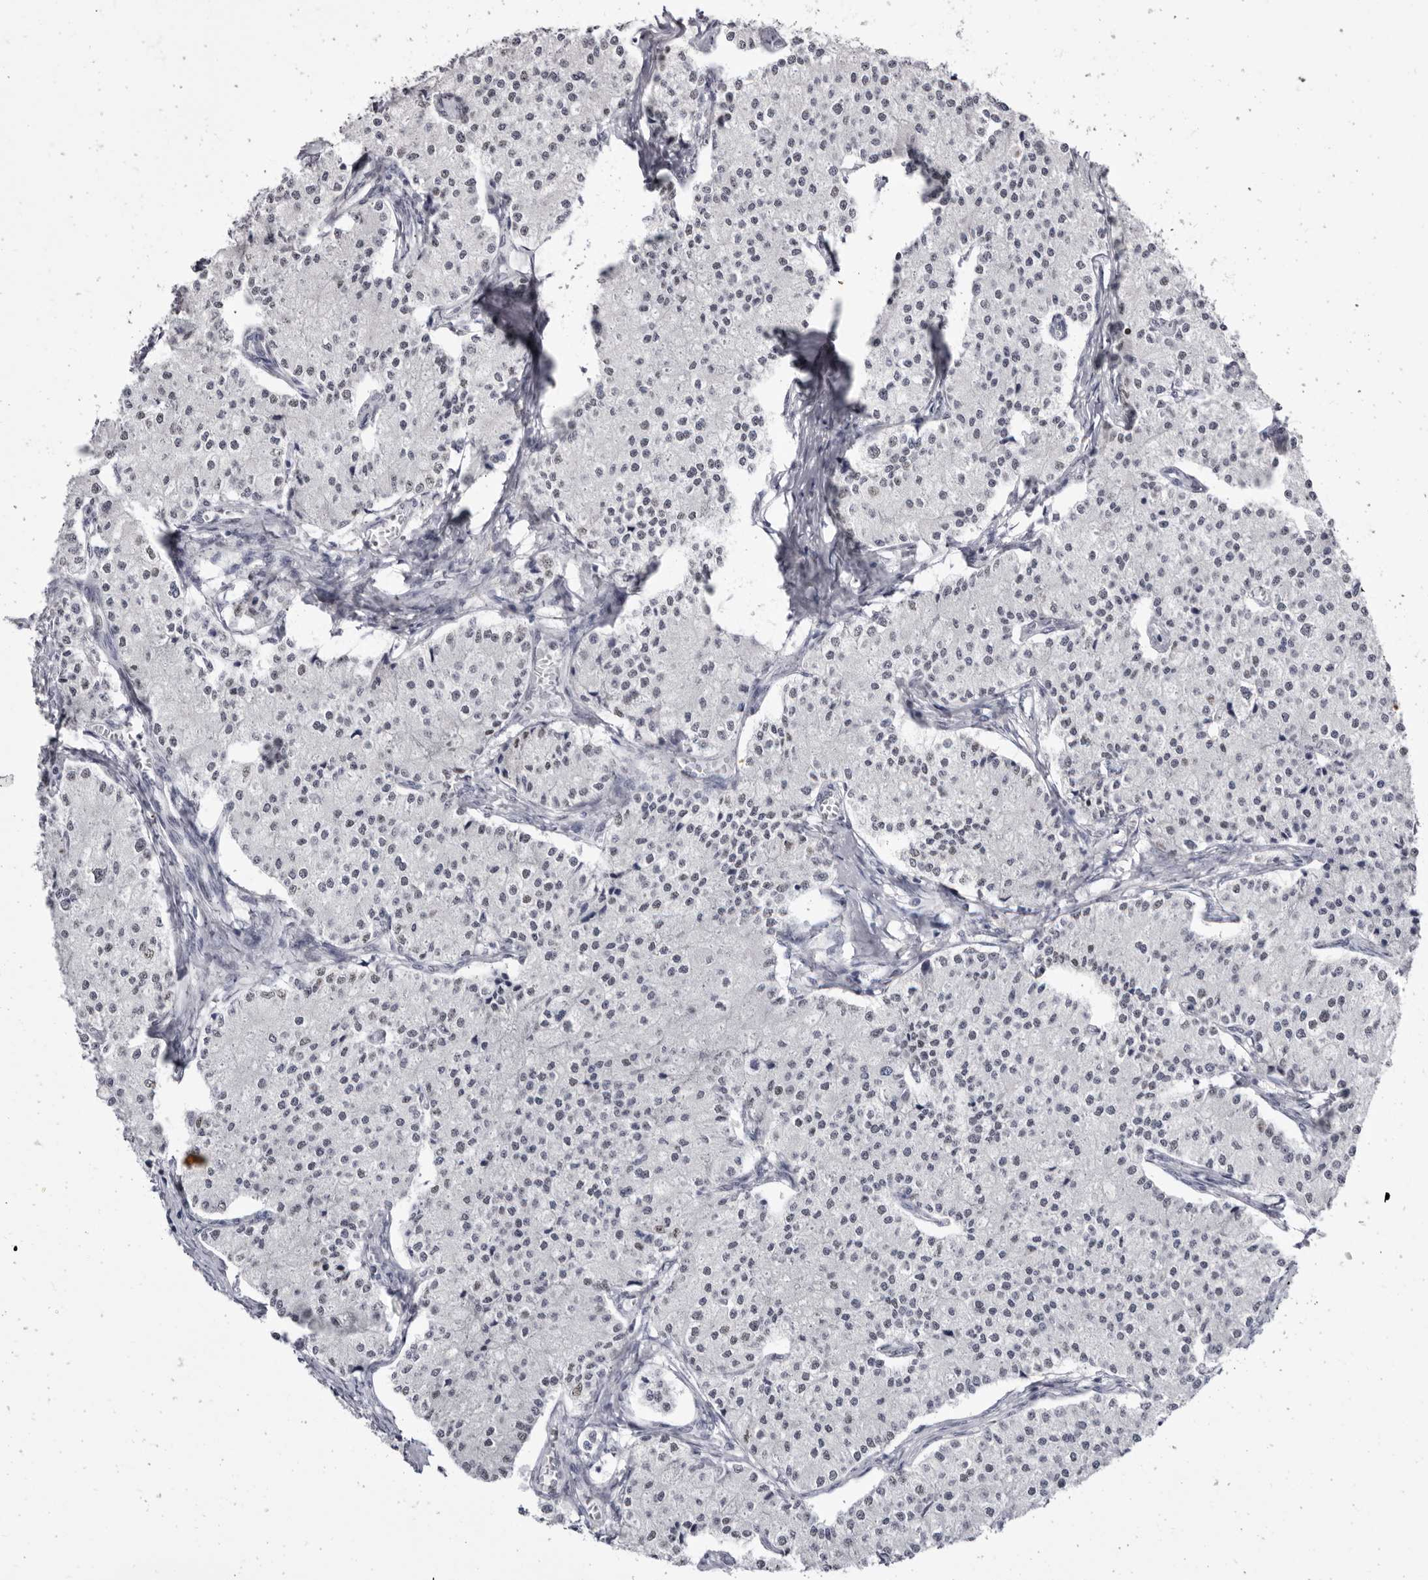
{"staining": {"intensity": "negative", "quantity": "none", "location": "none"}, "tissue": "carcinoid", "cell_type": "Tumor cells", "image_type": "cancer", "snomed": [{"axis": "morphology", "description": "Carcinoid, malignant, NOS"}, {"axis": "topography", "description": "Colon"}], "caption": "Immunohistochemistry histopathology image of carcinoid stained for a protein (brown), which shows no positivity in tumor cells.", "gene": "ZNF326", "patient": {"sex": "female", "age": 52}}